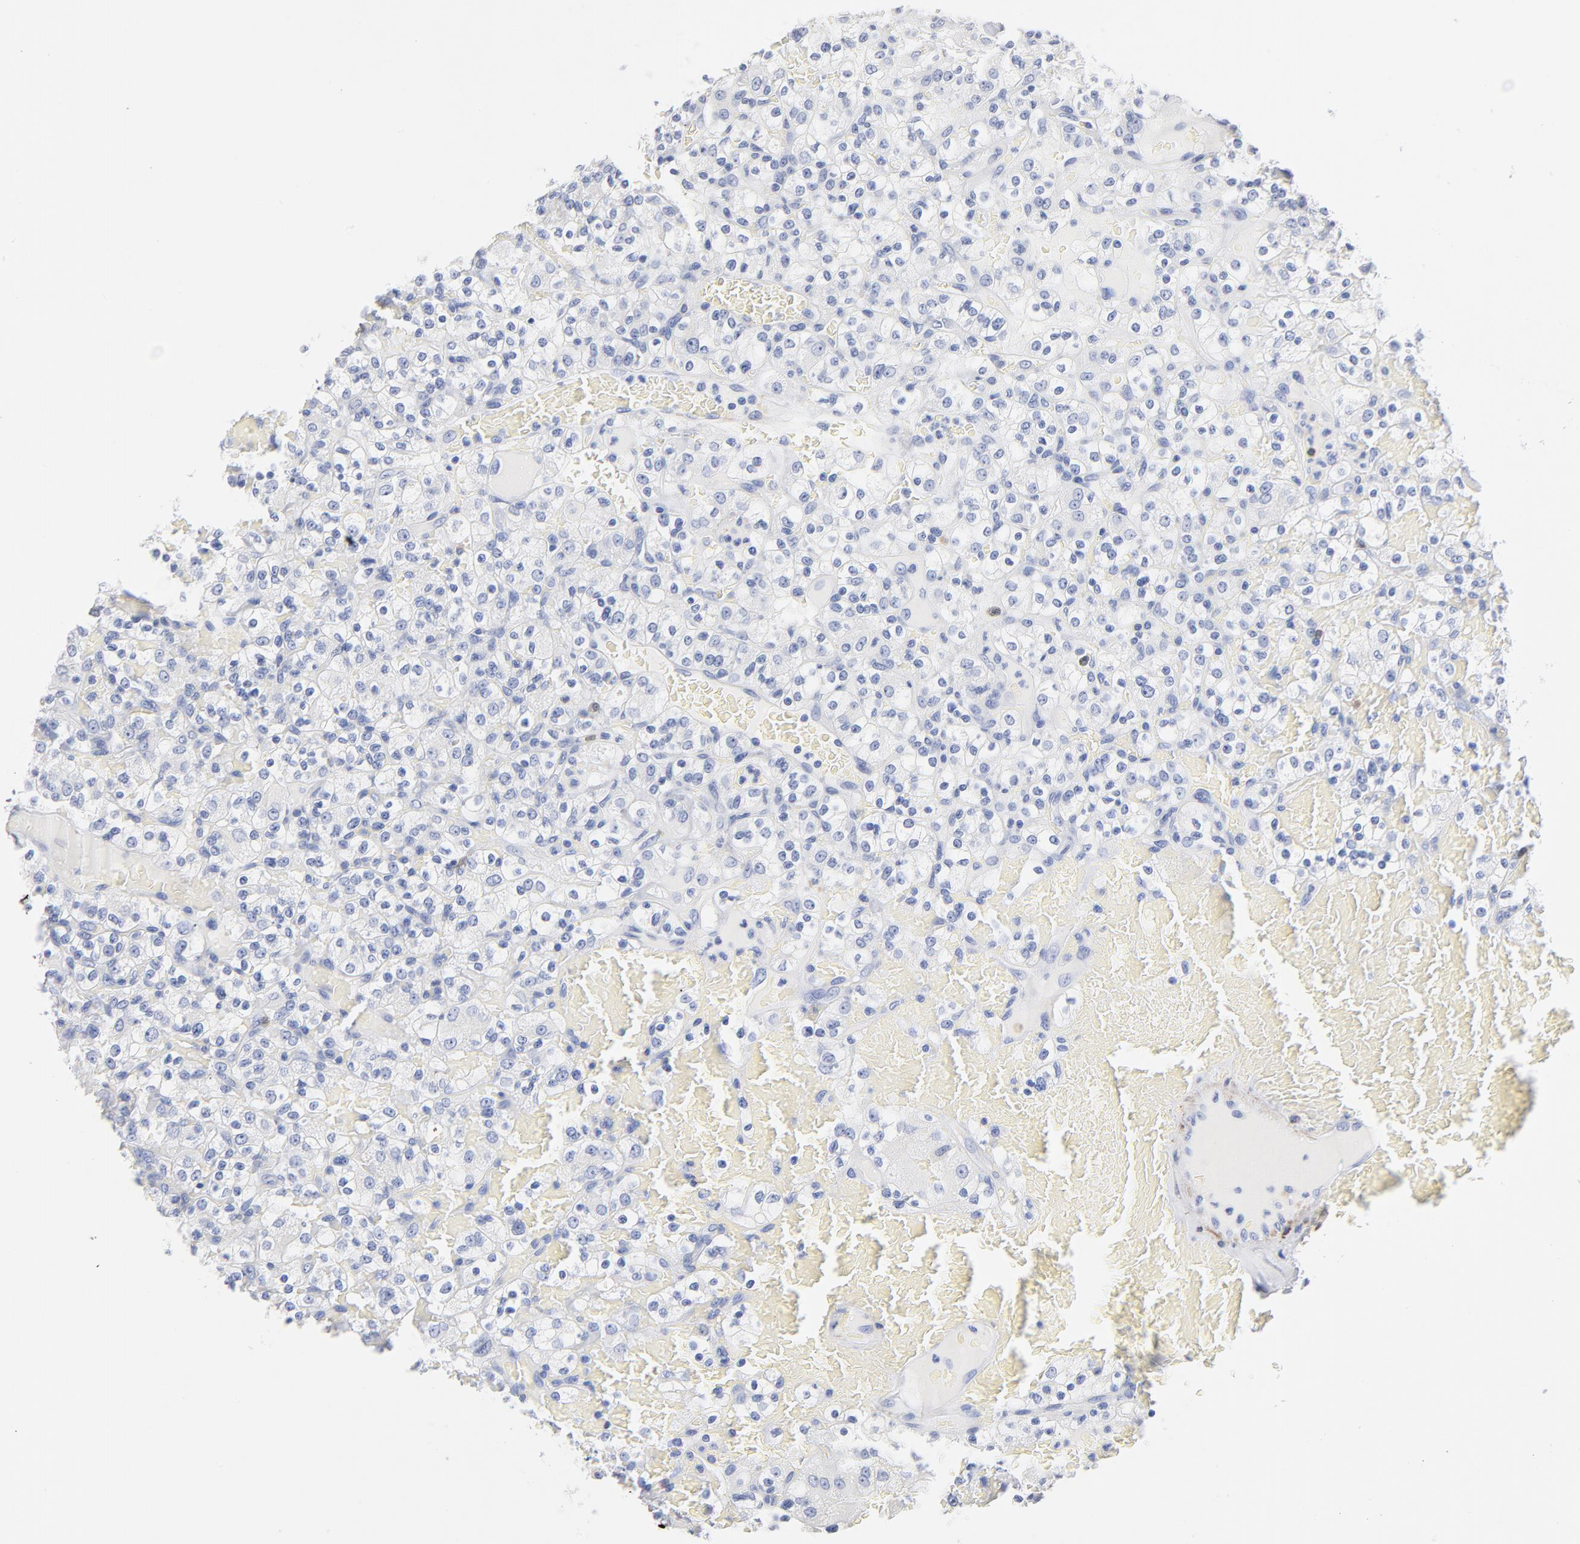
{"staining": {"intensity": "negative", "quantity": "none", "location": "none"}, "tissue": "renal cancer", "cell_type": "Tumor cells", "image_type": "cancer", "snomed": [{"axis": "morphology", "description": "Normal tissue, NOS"}, {"axis": "morphology", "description": "Adenocarcinoma, NOS"}, {"axis": "topography", "description": "Kidney"}], "caption": "This image is of renal adenocarcinoma stained with immunohistochemistry to label a protein in brown with the nuclei are counter-stained blue. There is no expression in tumor cells. The staining was performed using DAB (3,3'-diaminobenzidine) to visualize the protein expression in brown, while the nuclei were stained in blue with hematoxylin (Magnification: 20x).", "gene": "AGTR1", "patient": {"sex": "female", "age": 72}}